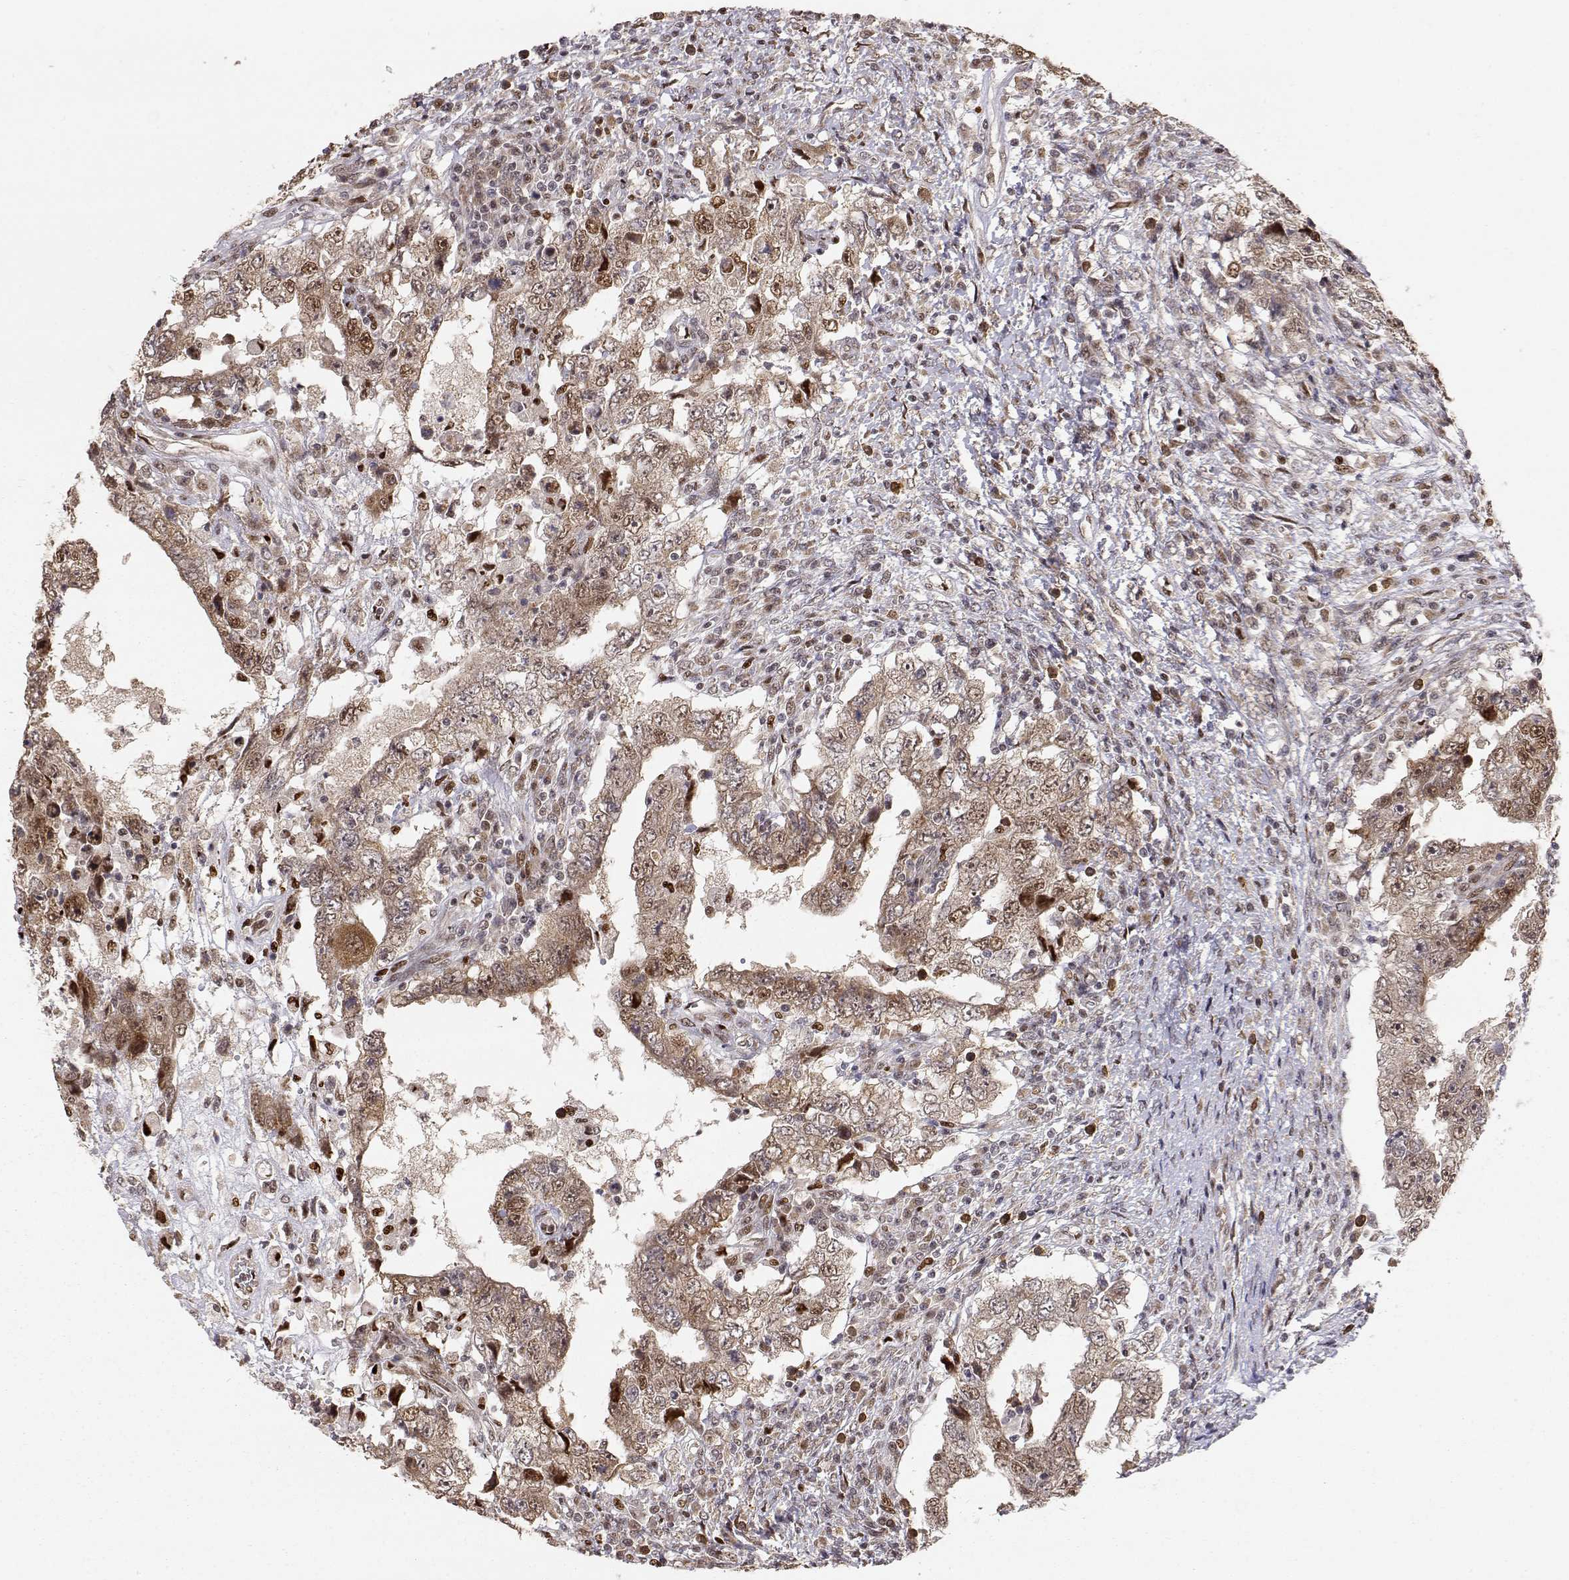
{"staining": {"intensity": "moderate", "quantity": ">75%", "location": "cytoplasmic/membranous"}, "tissue": "testis cancer", "cell_type": "Tumor cells", "image_type": "cancer", "snomed": [{"axis": "morphology", "description": "Carcinoma, Embryonal, NOS"}, {"axis": "topography", "description": "Testis"}], "caption": "This histopathology image reveals testis embryonal carcinoma stained with IHC to label a protein in brown. The cytoplasmic/membranous of tumor cells show moderate positivity for the protein. Nuclei are counter-stained blue.", "gene": "BRCA1", "patient": {"sex": "male", "age": 26}}